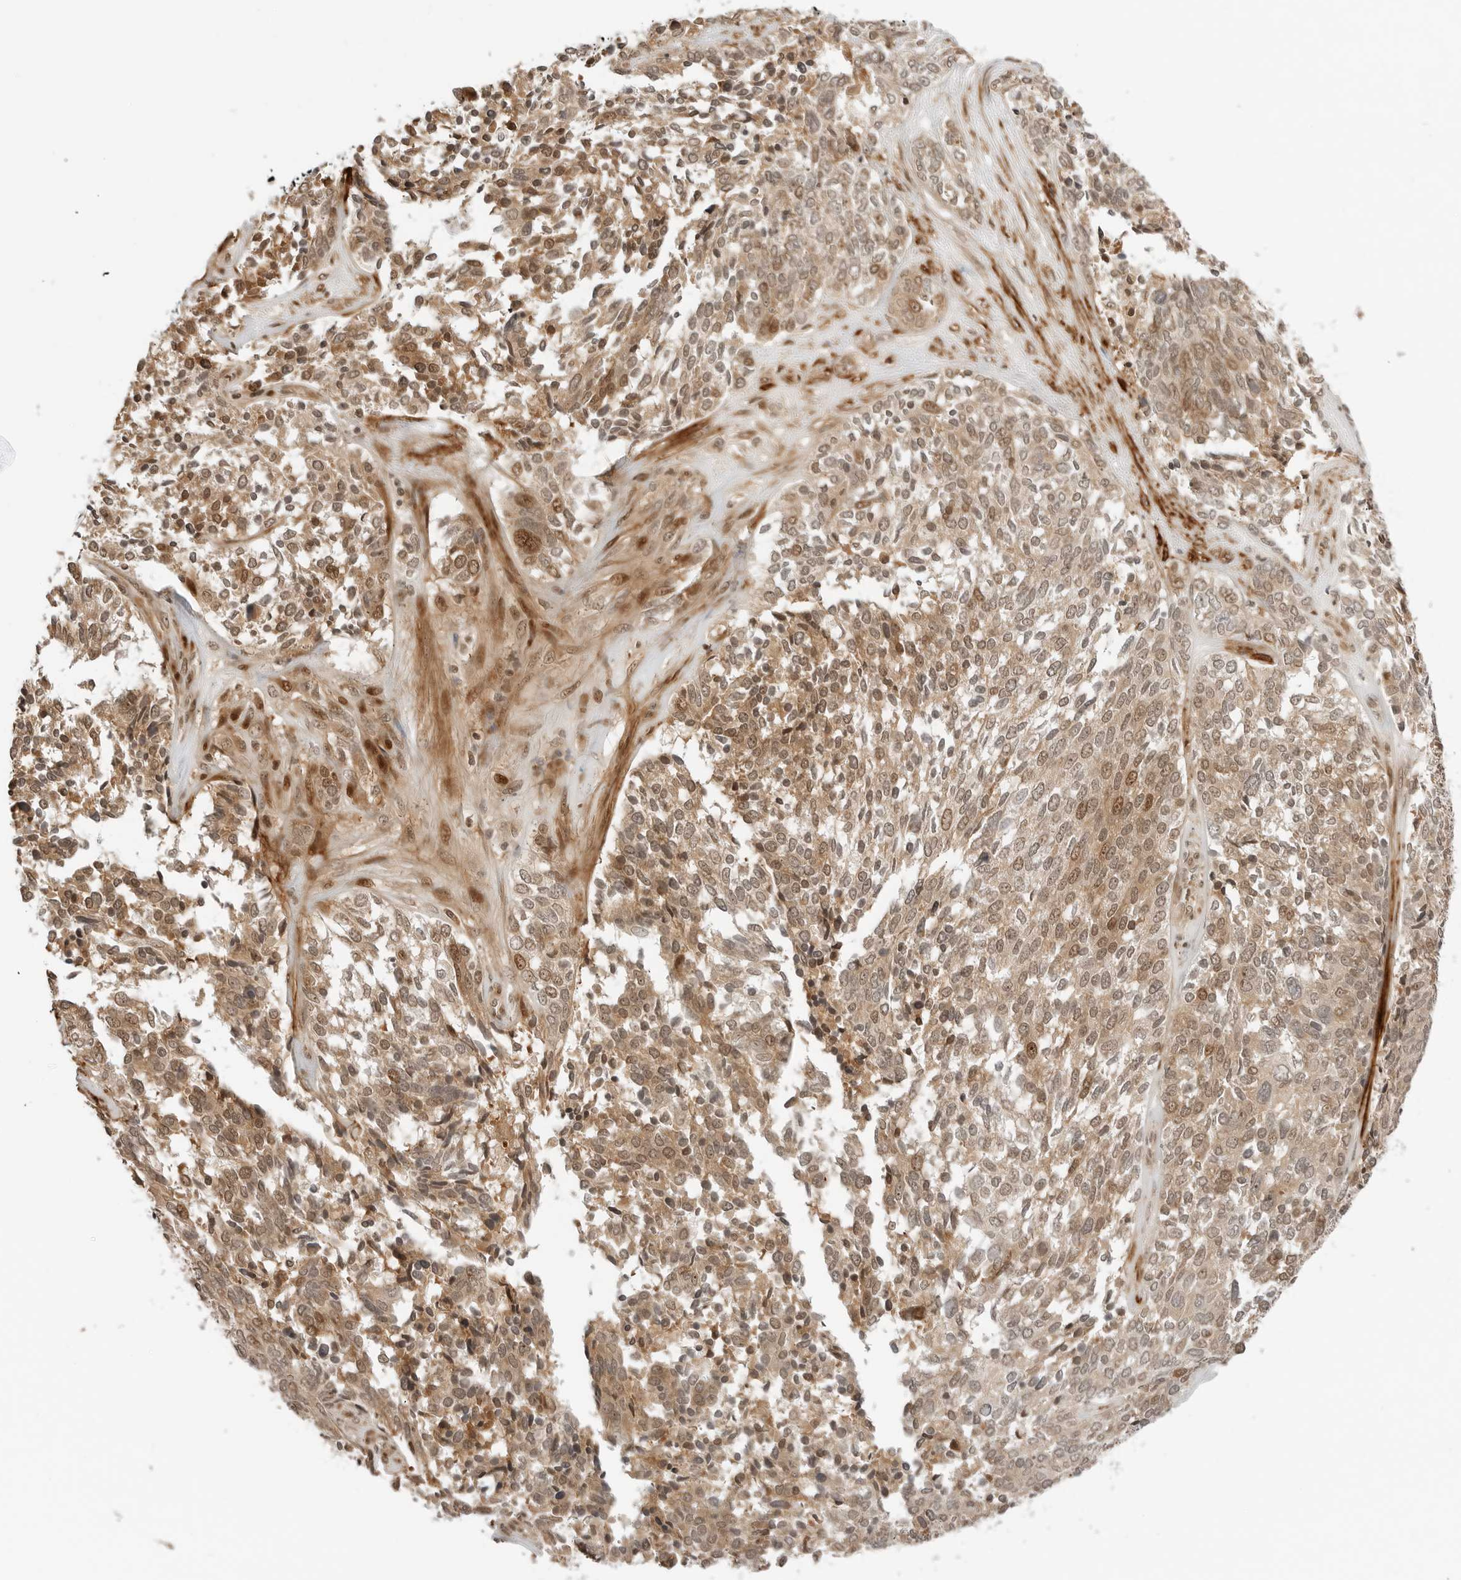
{"staining": {"intensity": "moderate", "quantity": ">75%", "location": "cytoplasmic/membranous,nuclear"}, "tissue": "ovarian cancer", "cell_type": "Tumor cells", "image_type": "cancer", "snomed": [{"axis": "morphology", "description": "Cystadenocarcinoma, serous, NOS"}, {"axis": "topography", "description": "Ovary"}], "caption": "Serous cystadenocarcinoma (ovarian) stained with a brown dye demonstrates moderate cytoplasmic/membranous and nuclear positive expression in approximately >75% of tumor cells.", "gene": "GEM", "patient": {"sex": "female", "age": 44}}